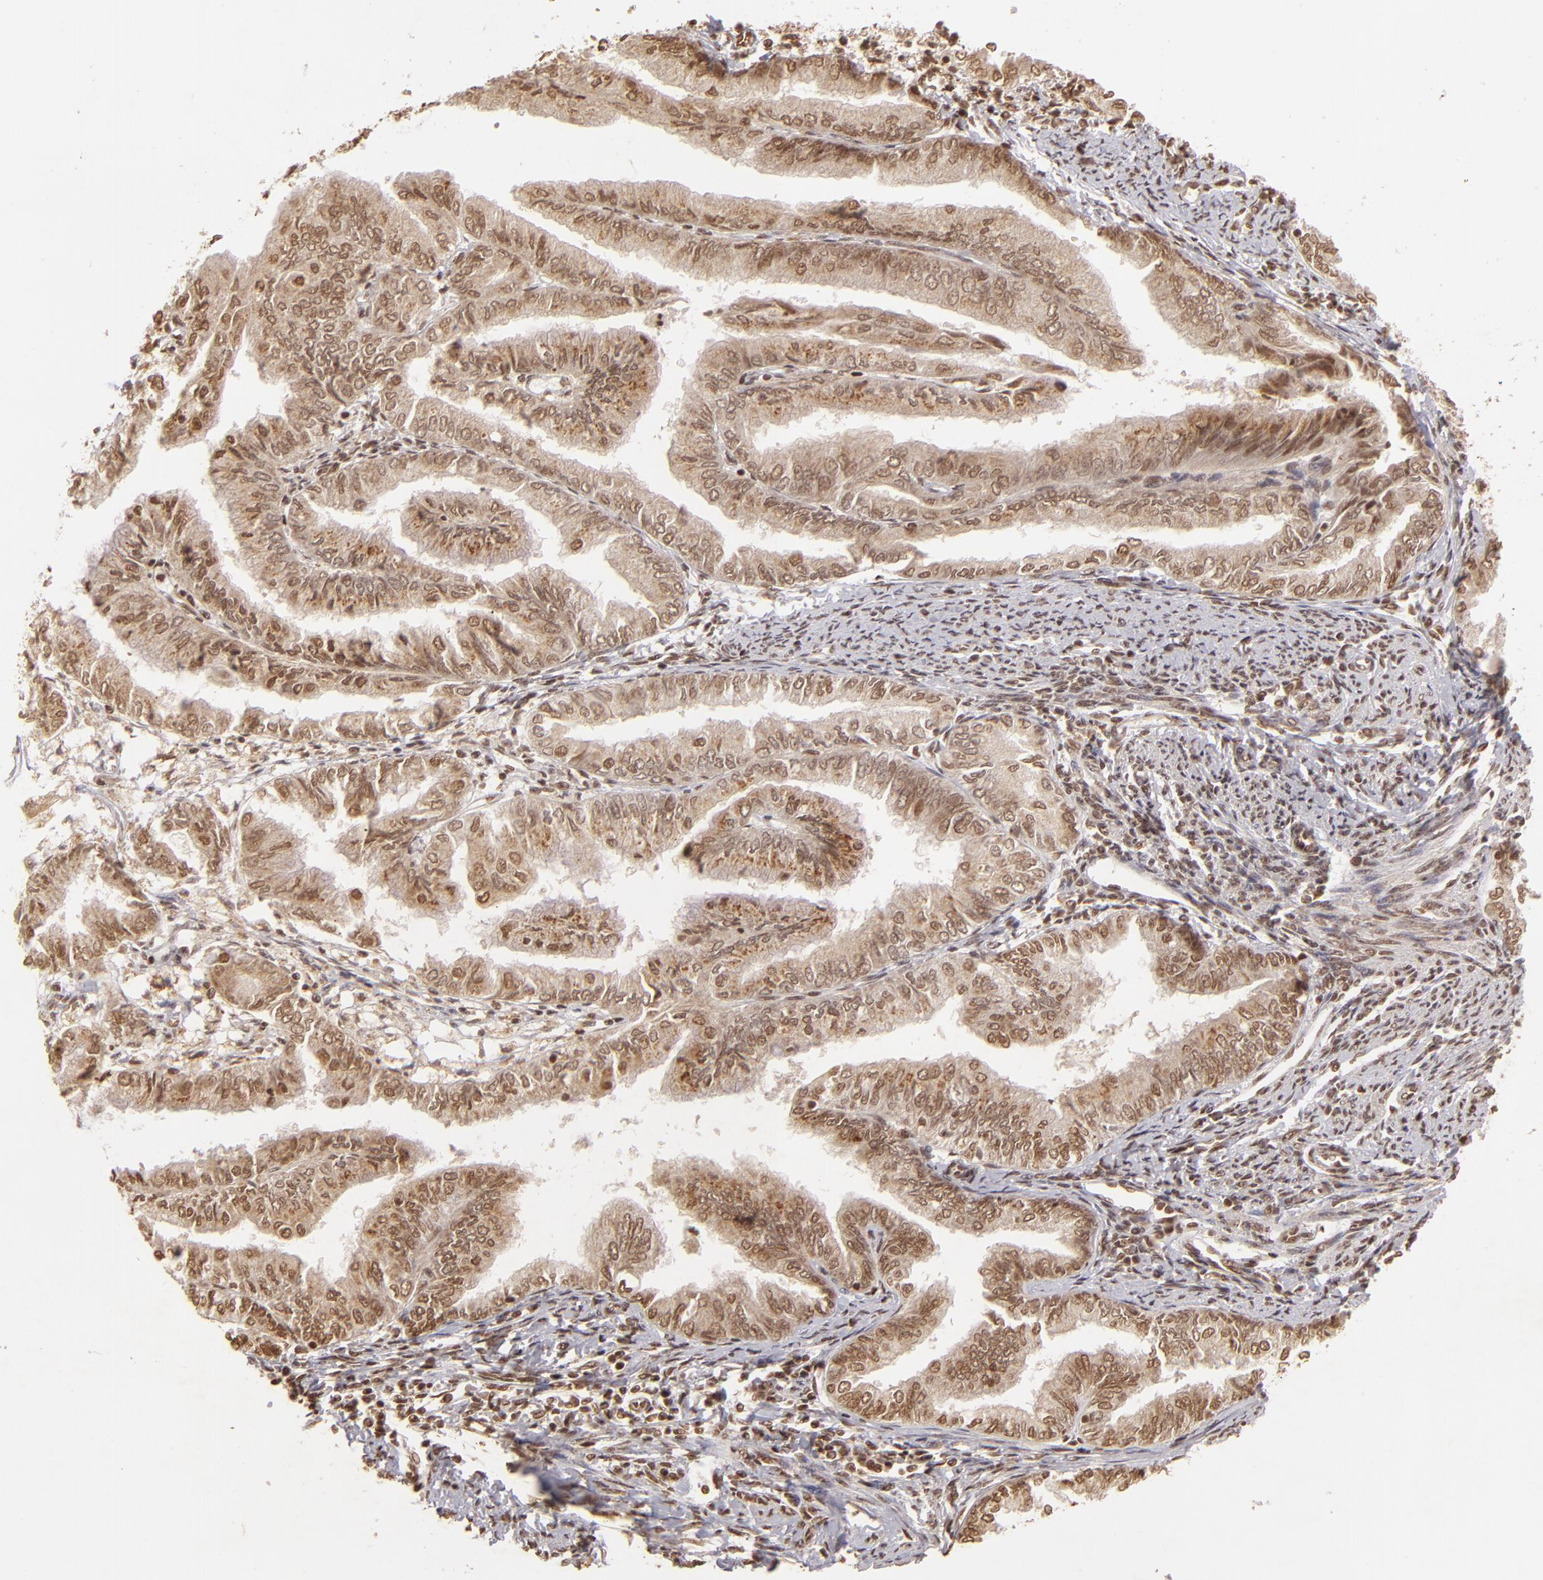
{"staining": {"intensity": "weak", "quantity": ">75%", "location": "cytoplasmic/membranous,nuclear"}, "tissue": "endometrial cancer", "cell_type": "Tumor cells", "image_type": "cancer", "snomed": [{"axis": "morphology", "description": "Adenocarcinoma, NOS"}, {"axis": "topography", "description": "Endometrium"}], "caption": "An image of human endometrial cancer stained for a protein demonstrates weak cytoplasmic/membranous and nuclear brown staining in tumor cells.", "gene": "CUL3", "patient": {"sex": "female", "age": 66}}